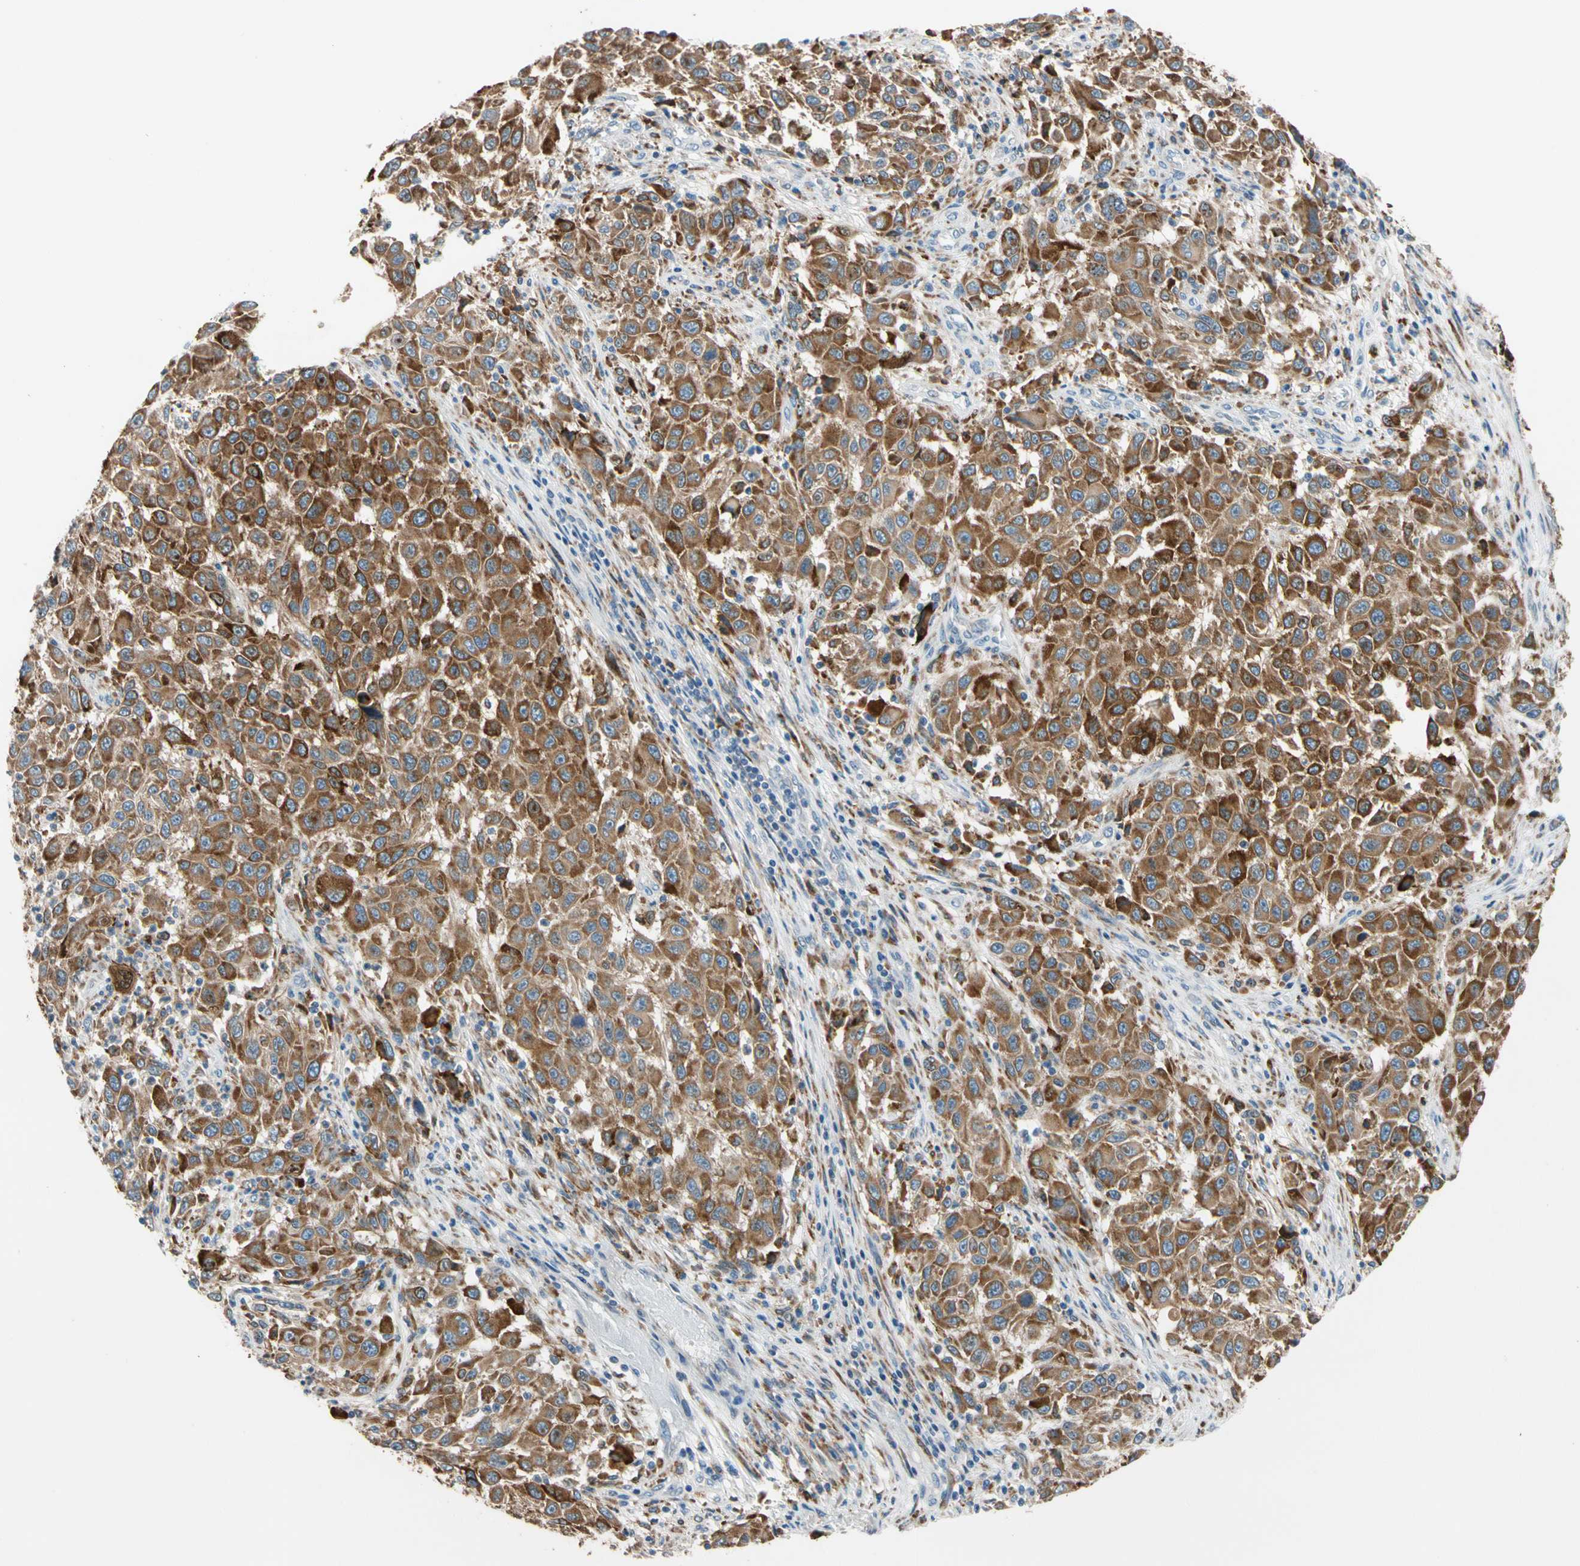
{"staining": {"intensity": "strong", "quantity": ">75%", "location": "cytoplasmic/membranous"}, "tissue": "melanoma", "cell_type": "Tumor cells", "image_type": "cancer", "snomed": [{"axis": "morphology", "description": "Malignant melanoma, Metastatic site"}, {"axis": "topography", "description": "Lymph node"}], "caption": "Malignant melanoma (metastatic site) tissue displays strong cytoplasmic/membranous expression in approximately >75% of tumor cells", "gene": "LRPAP1", "patient": {"sex": "male", "age": 61}}